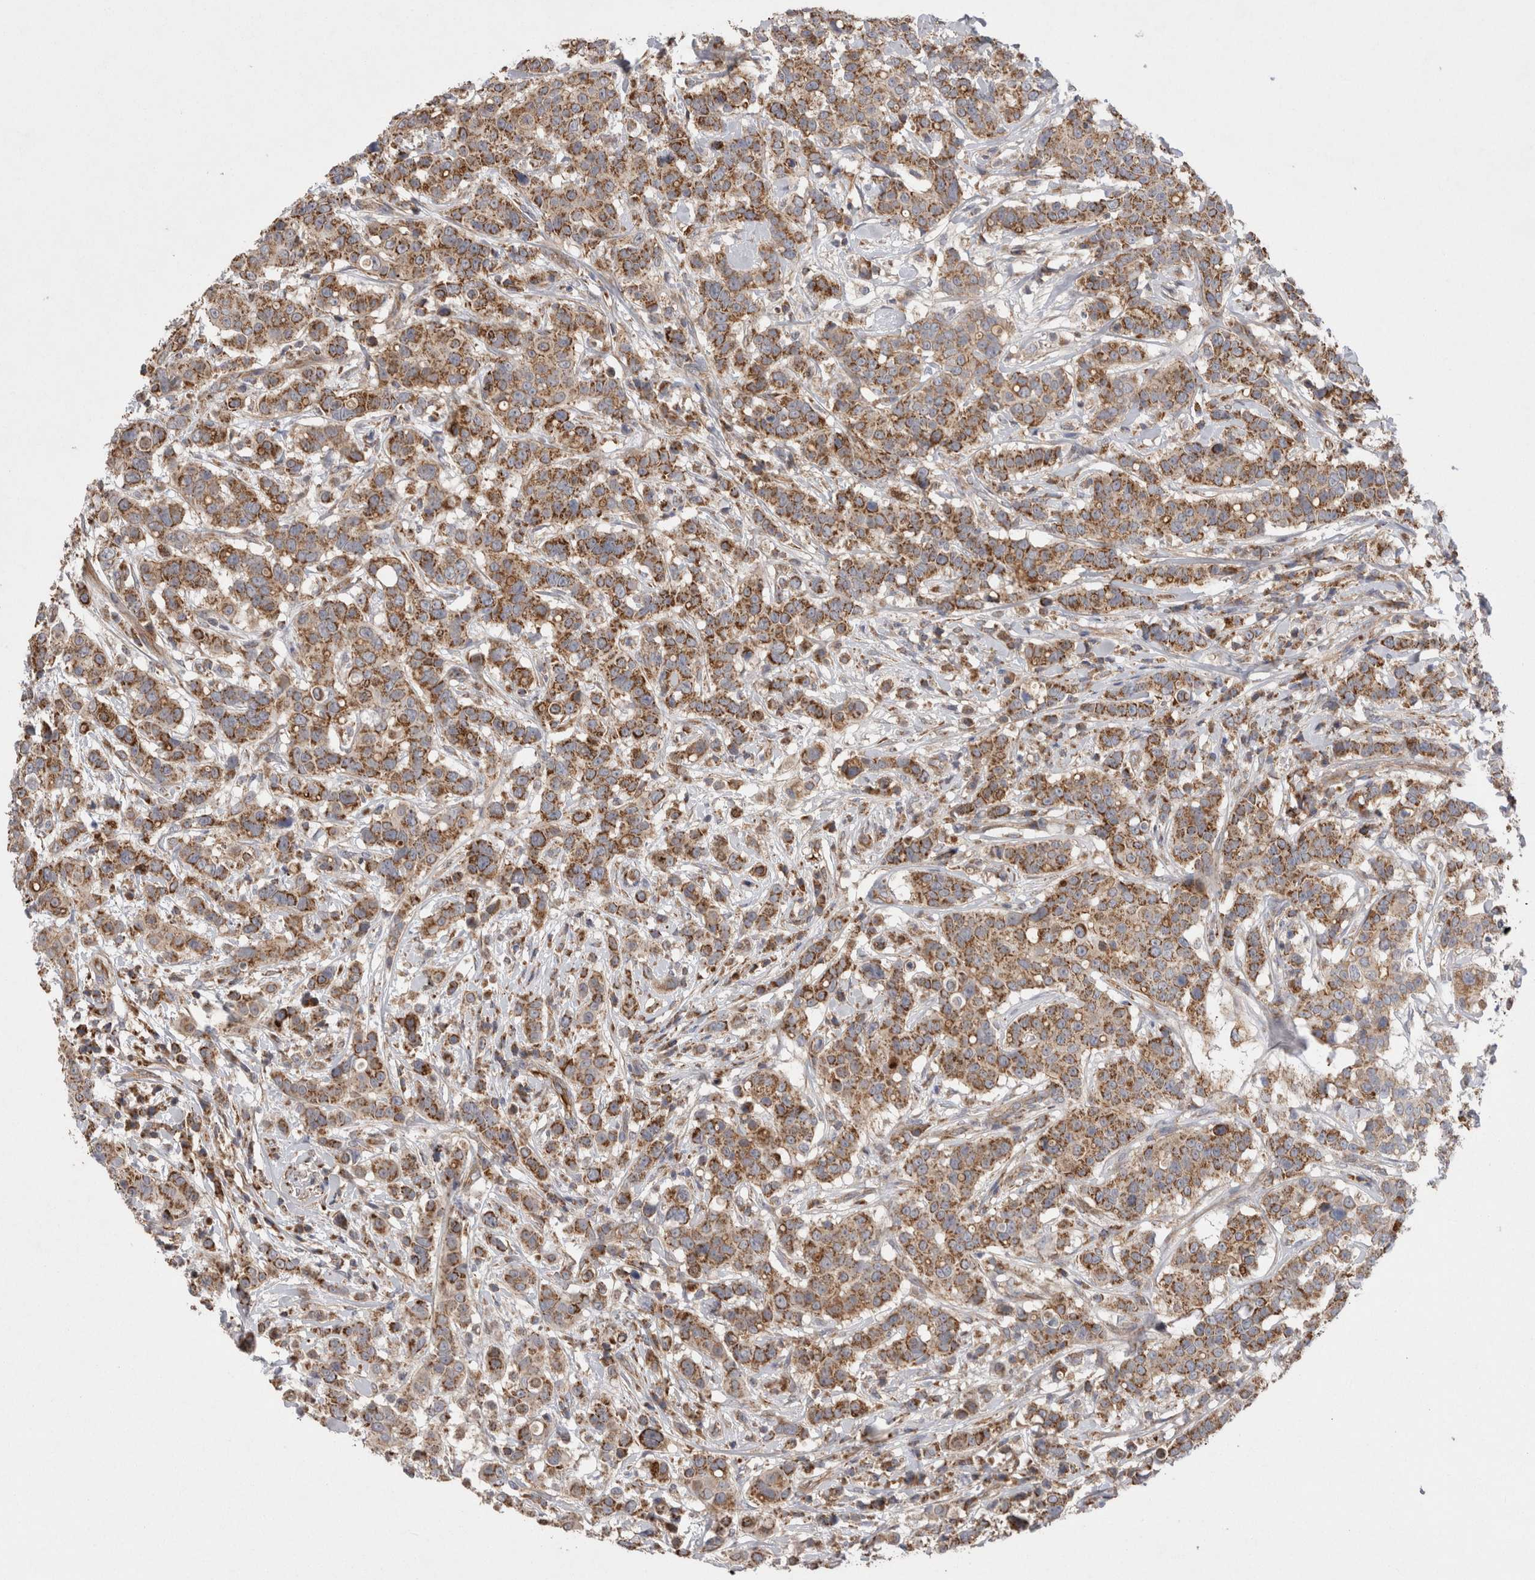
{"staining": {"intensity": "strong", "quantity": ">75%", "location": "cytoplasmic/membranous"}, "tissue": "breast cancer", "cell_type": "Tumor cells", "image_type": "cancer", "snomed": [{"axis": "morphology", "description": "Duct carcinoma"}, {"axis": "topography", "description": "Breast"}], "caption": "Immunohistochemistry (IHC) micrograph of human breast infiltrating ductal carcinoma stained for a protein (brown), which displays high levels of strong cytoplasmic/membranous positivity in about >75% of tumor cells.", "gene": "DARS2", "patient": {"sex": "female", "age": 27}}